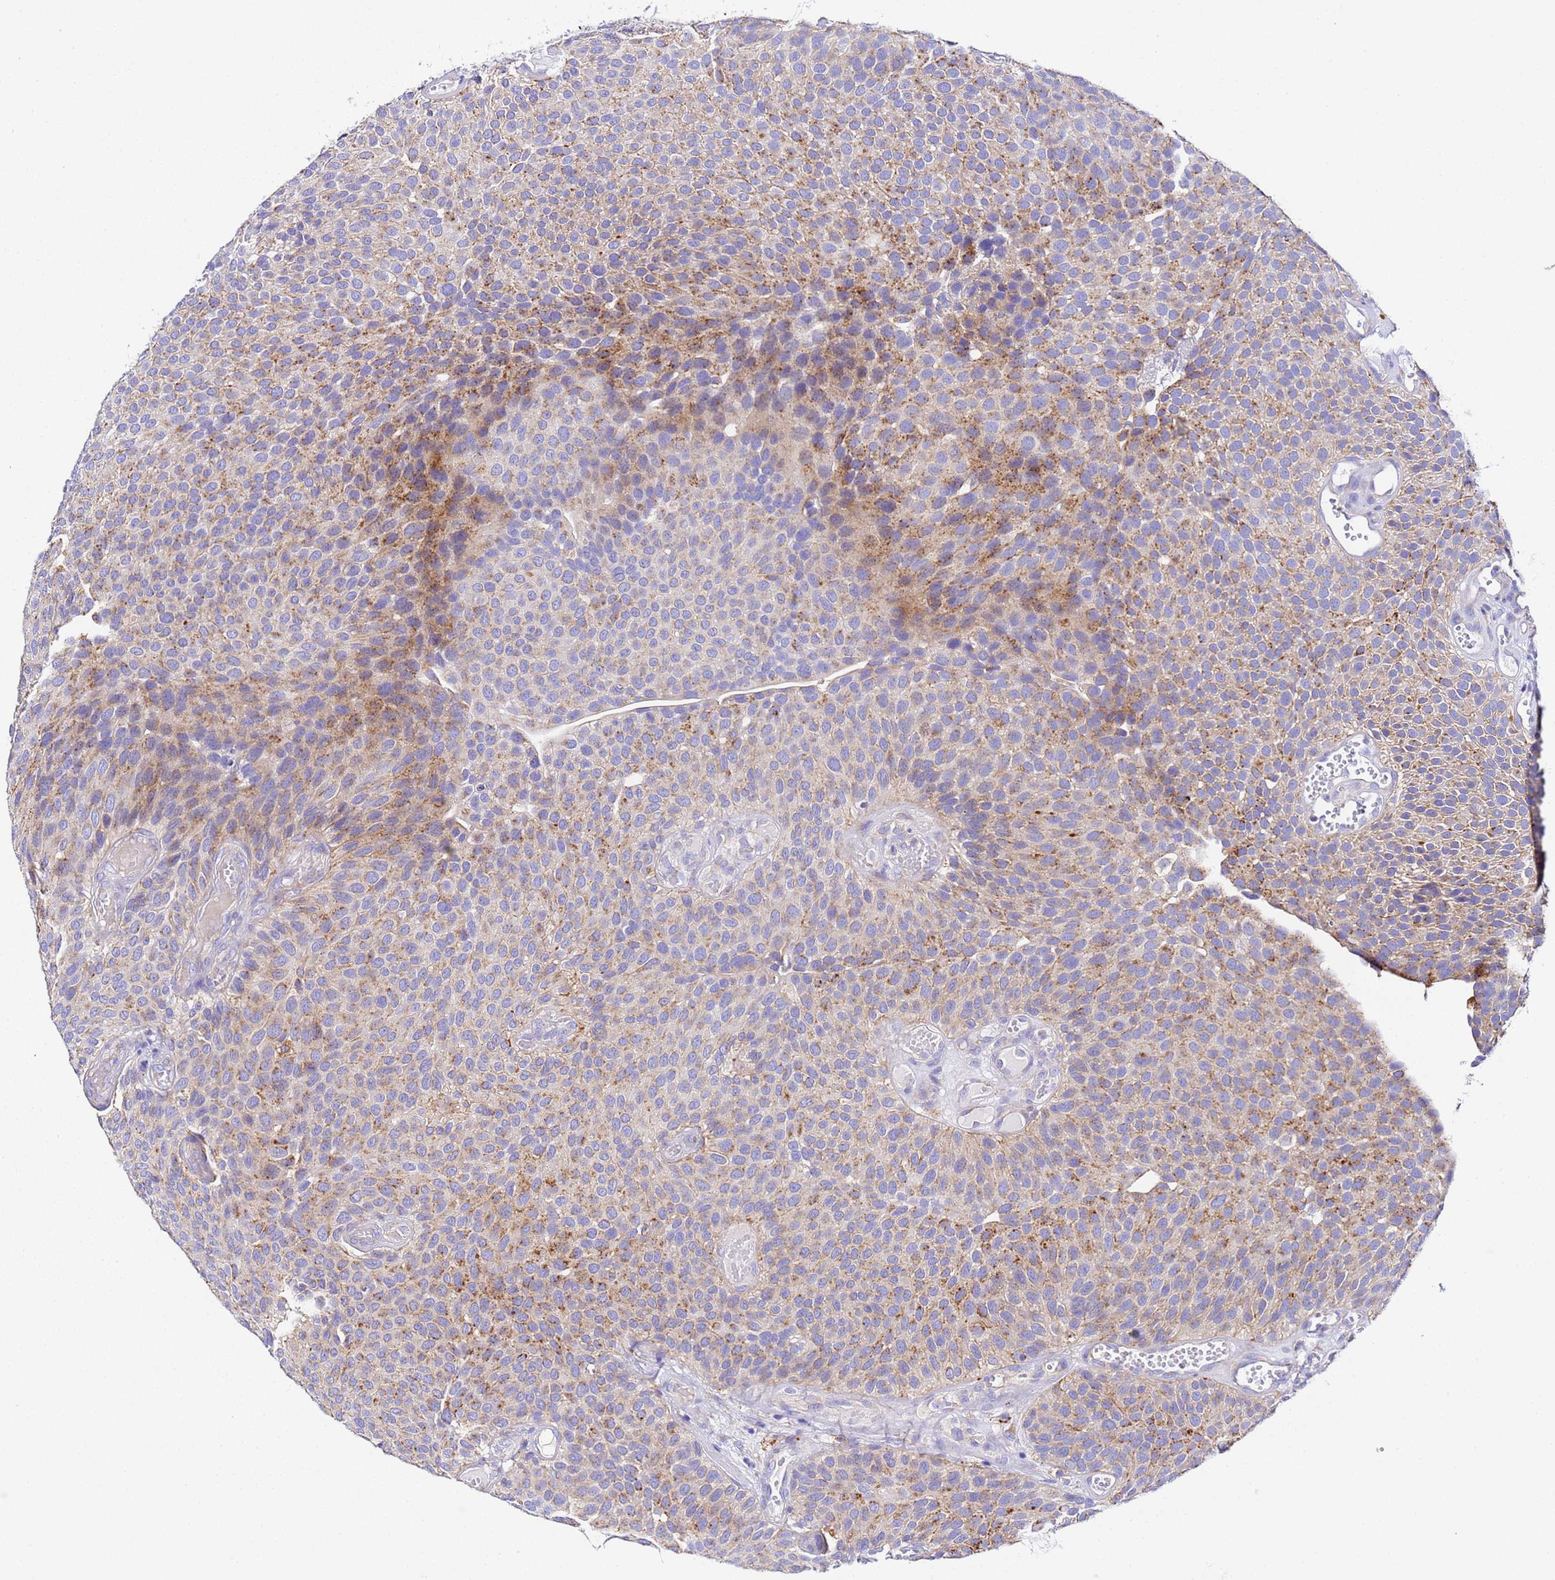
{"staining": {"intensity": "moderate", "quantity": "25%-75%", "location": "cytoplasmic/membranous"}, "tissue": "urothelial cancer", "cell_type": "Tumor cells", "image_type": "cancer", "snomed": [{"axis": "morphology", "description": "Urothelial carcinoma, Low grade"}, {"axis": "topography", "description": "Urinary bladder"}], "caption": "Human urothelial cancer stained with a brown dye demonstrates moderate cytoplasmic/membranous positive staining in approximately 25%-75% of tumor cells.", "gene": "VTI1B", "patient": {"sex": "male", "age": 89}}